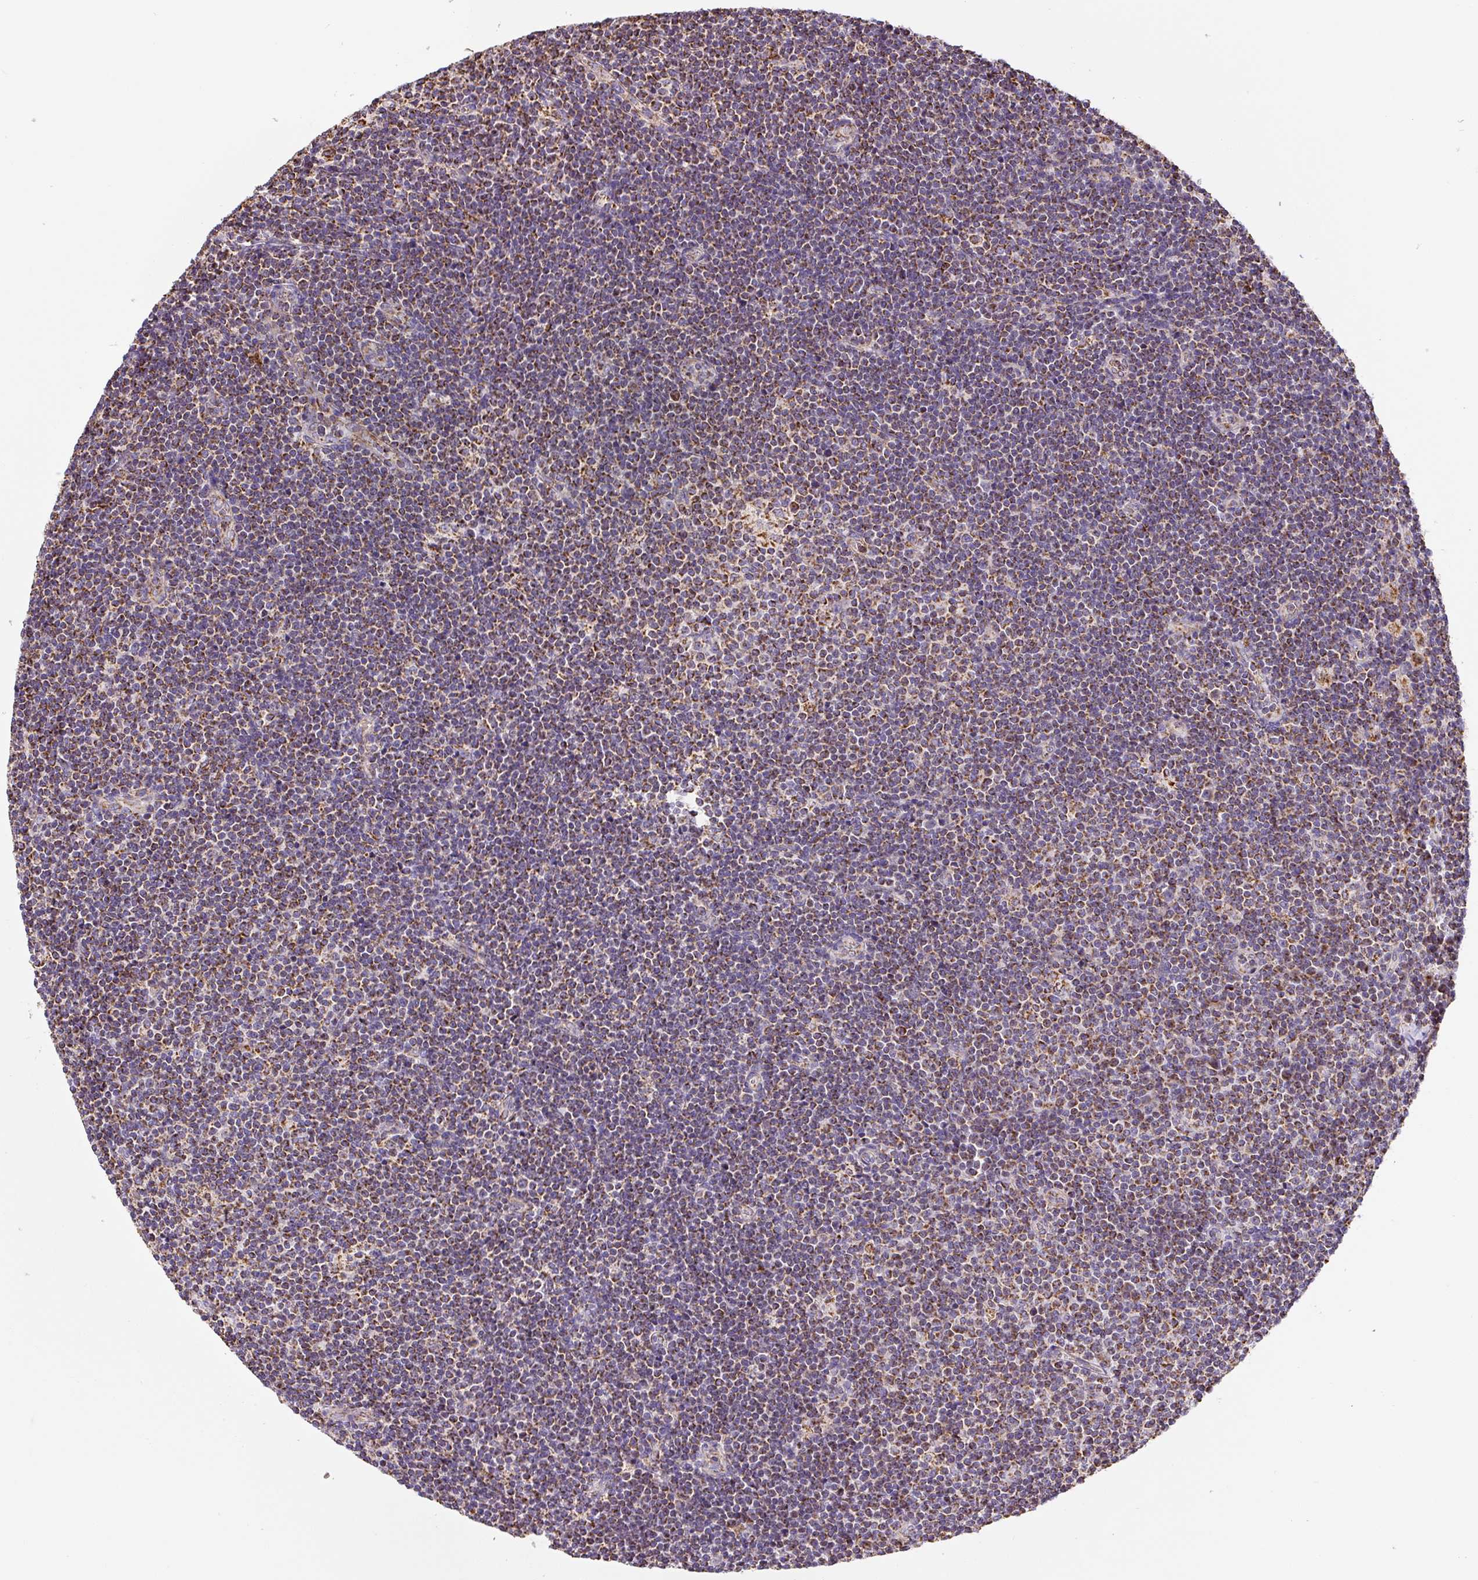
{"staining": {"intensity": "strong", "quantity": ">75%", "location": "cytoplasmic/membranous"}, "tissue": "lymphoma", "cell_type": "Tumor cells", "image_type": "cancer", "snomed": [{"axis": "morphology", "description": "Malignant lymphoma, non-Hodgkin's type, Low grade"}, {"axis": "topography", "description": "Lymph node"}], "caption": "A high amount of strong cytoplasmic/membranous expression is appreciated in about >75% of tumor cells in low-grade malignant lymphoma, non-Hodgkin's type tissue. The staining was performed using DAB, with brown indicating positive protein expression. Nuclei are stained blue with hematoxylin.", "gene": "MT-CO2", "patient": {"sex": "male", "age": 48}}